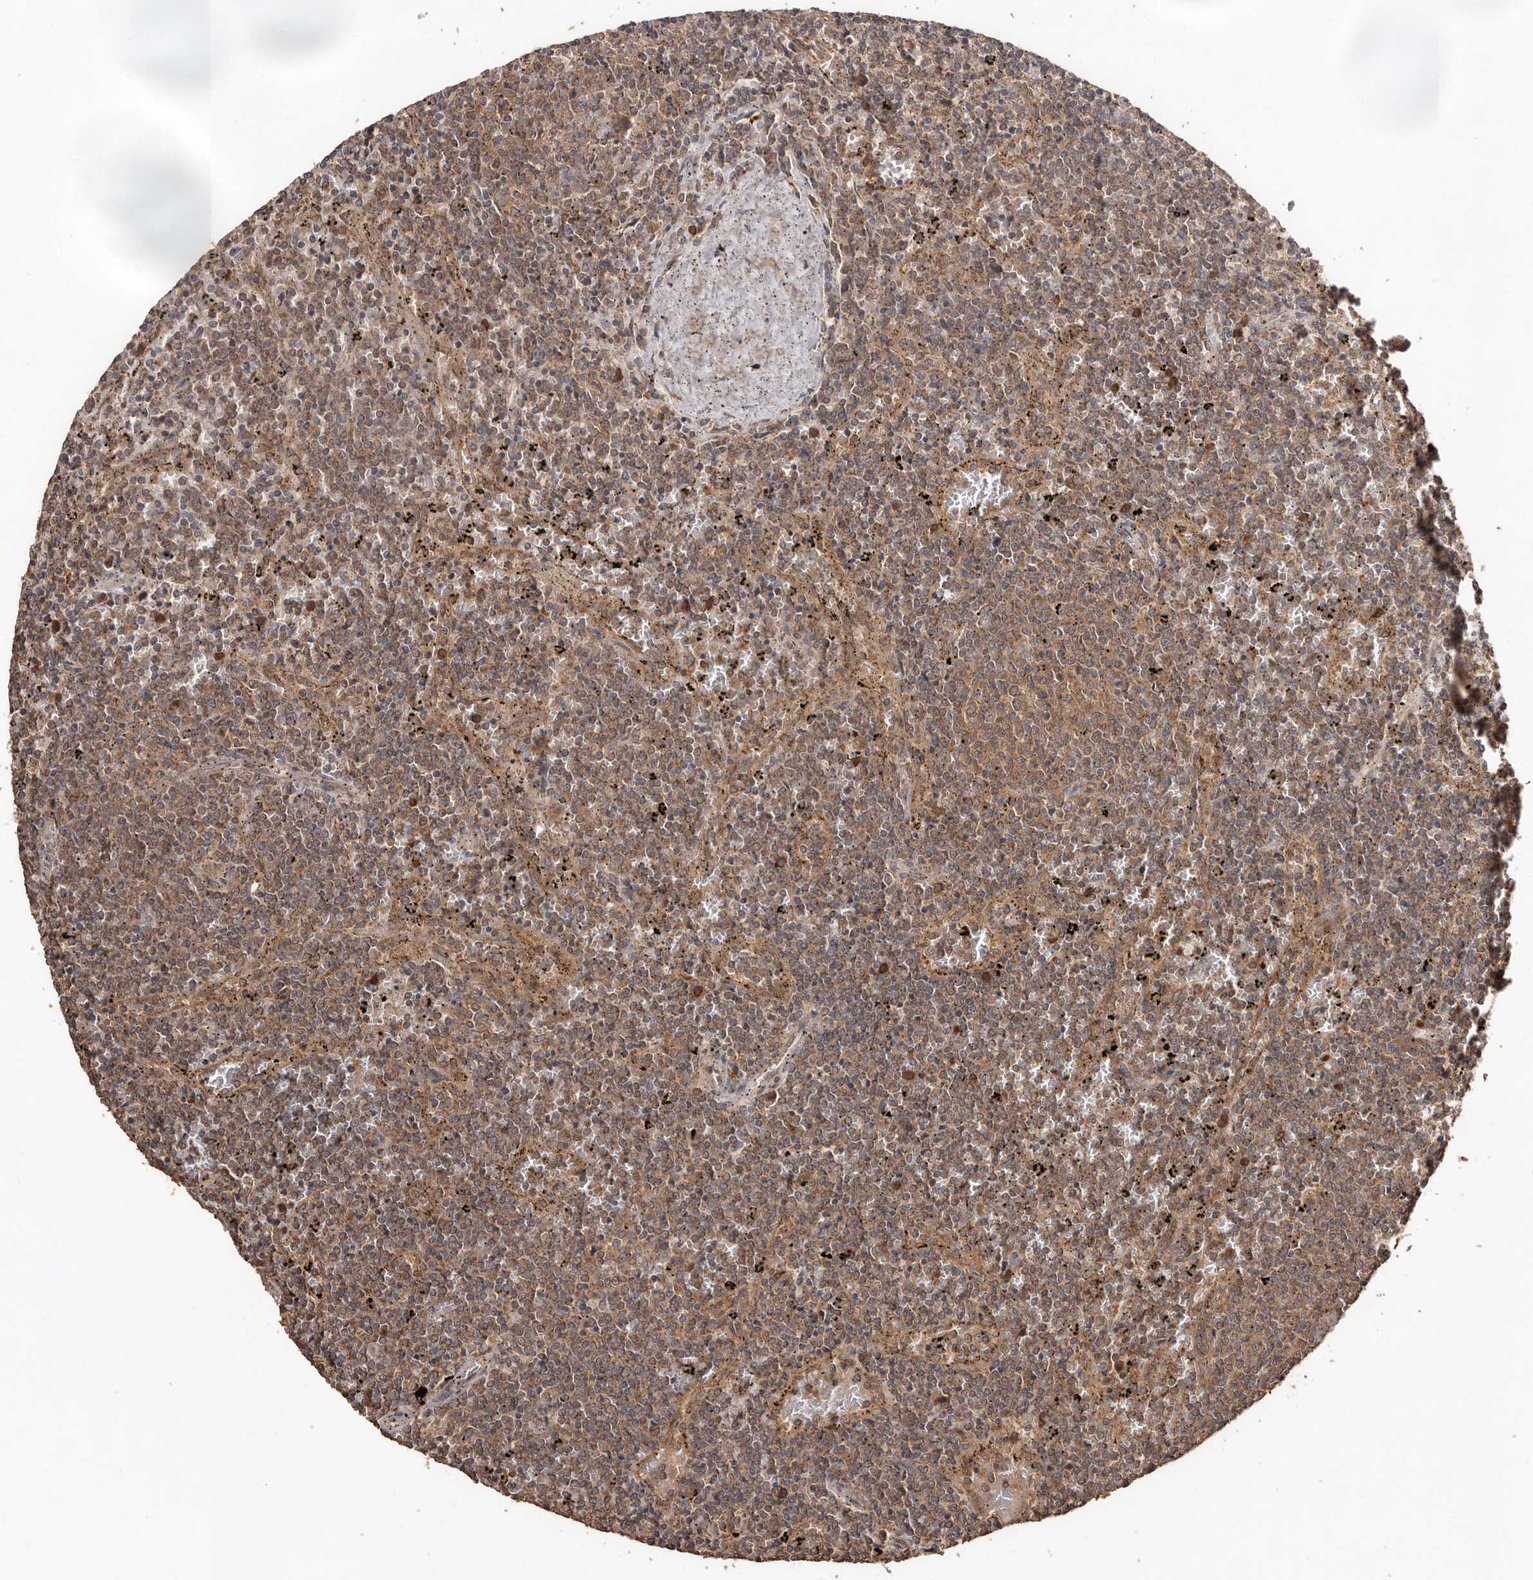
{"staining": {"intensity": "moderate", "quantity": ">75%", "location": "cytoplasmic/membranous"}, "tissue": "lymphoma", "cell_type": "Tumor cells", "image_type": "cancer", "snomed": [{"axis": "morphology", "description": "Malignant lymphoma, non-Hodgkin's type, Low grade"}, {"axis": "topography", "description": "Spleen"}], "caption": "Immunohistochemical staining of malignant lymphoma, non-Hodgkin's type (low-grade) reveals medium levels of moderate cytoplasmic/membranous expression in about >75% of tumor cells.", "gene": "RWDD1", "patient": {"sex": "female", "age": 50}}